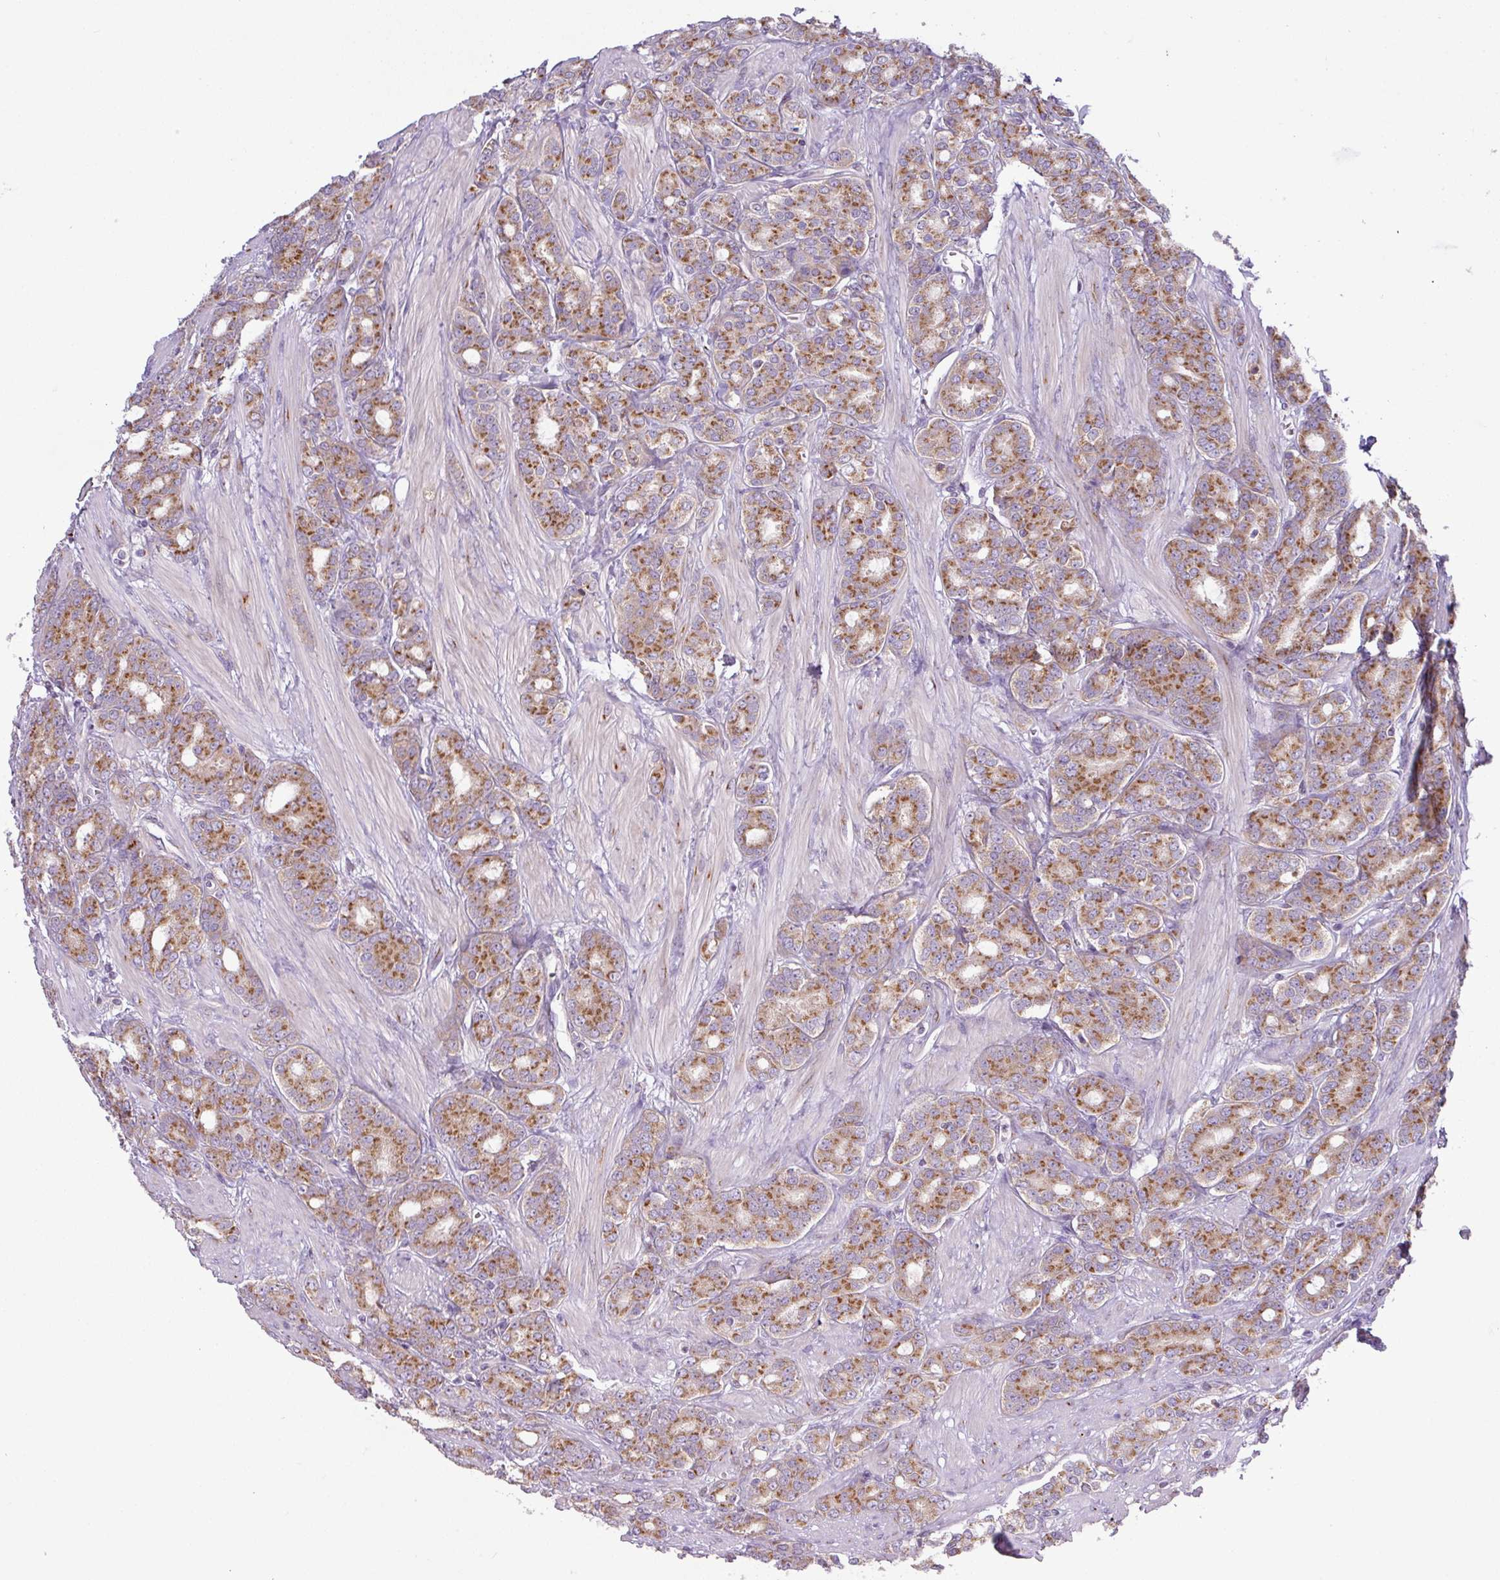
{"staining": {"intensity": "moderate", "quantity": ">75%", "location": "cytoplasmic/membranous"}, "tissue": "prostate cancer", "cell_type": "Tumor cells", "image_type": "cancer", "snomed": [{"axis": "morphology", "description": "Adenocarcinoma, High grade"}, {"axis": "topography", "description": "Prostate"}], "caption": "The photomicrograph shows a brown stain indicating the presence of a protein in the cytoplasmic/membranous of tumor cells in high-grade adenocarcinoma (prostate). (DAB = brown stain, brightfield microscopy at high magnification).", "gene": "VTI1A", "patient": {"sex": "male", "age": 62}}